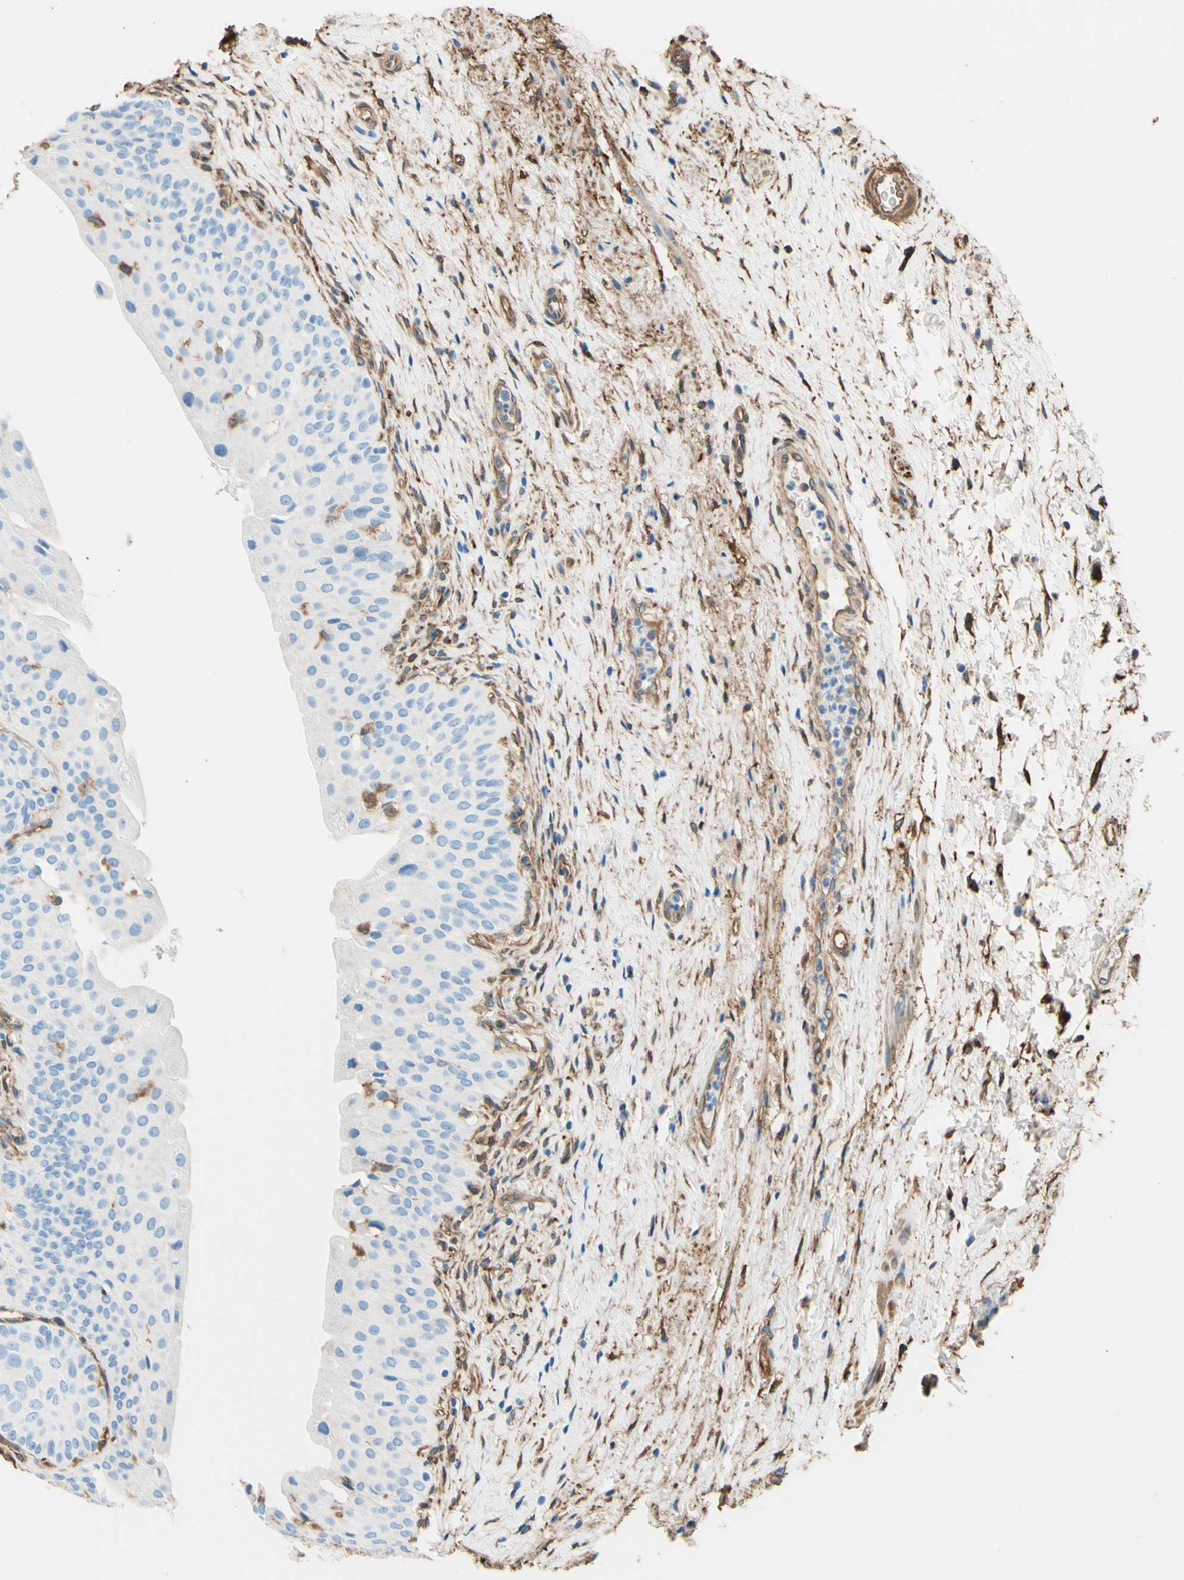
{"staining": {"intensity": "negative", "quantity": "none", "location": "none"}, "tissue": "urinary bladder", "cell_type": "Urothelial cells", "image_type": "normal", "snomed": [{"axis": "morphology", "description": "Normal tissue, NOS"}, {"axis": "morphology", "description": "Urothelial carcinoma, High grade"}, {"axis": "topography", "description": "Urinary bladder"}], "caption": "IHC histopathology image of unremarkable urinary bladder: human urinary bladder stained with DAB (3,3'-diaminobenzidine) reveals no significant protein expression in urothelial cells.", "gene": "DPYSL3", "patient": {"sex": "male", "age": 46}}